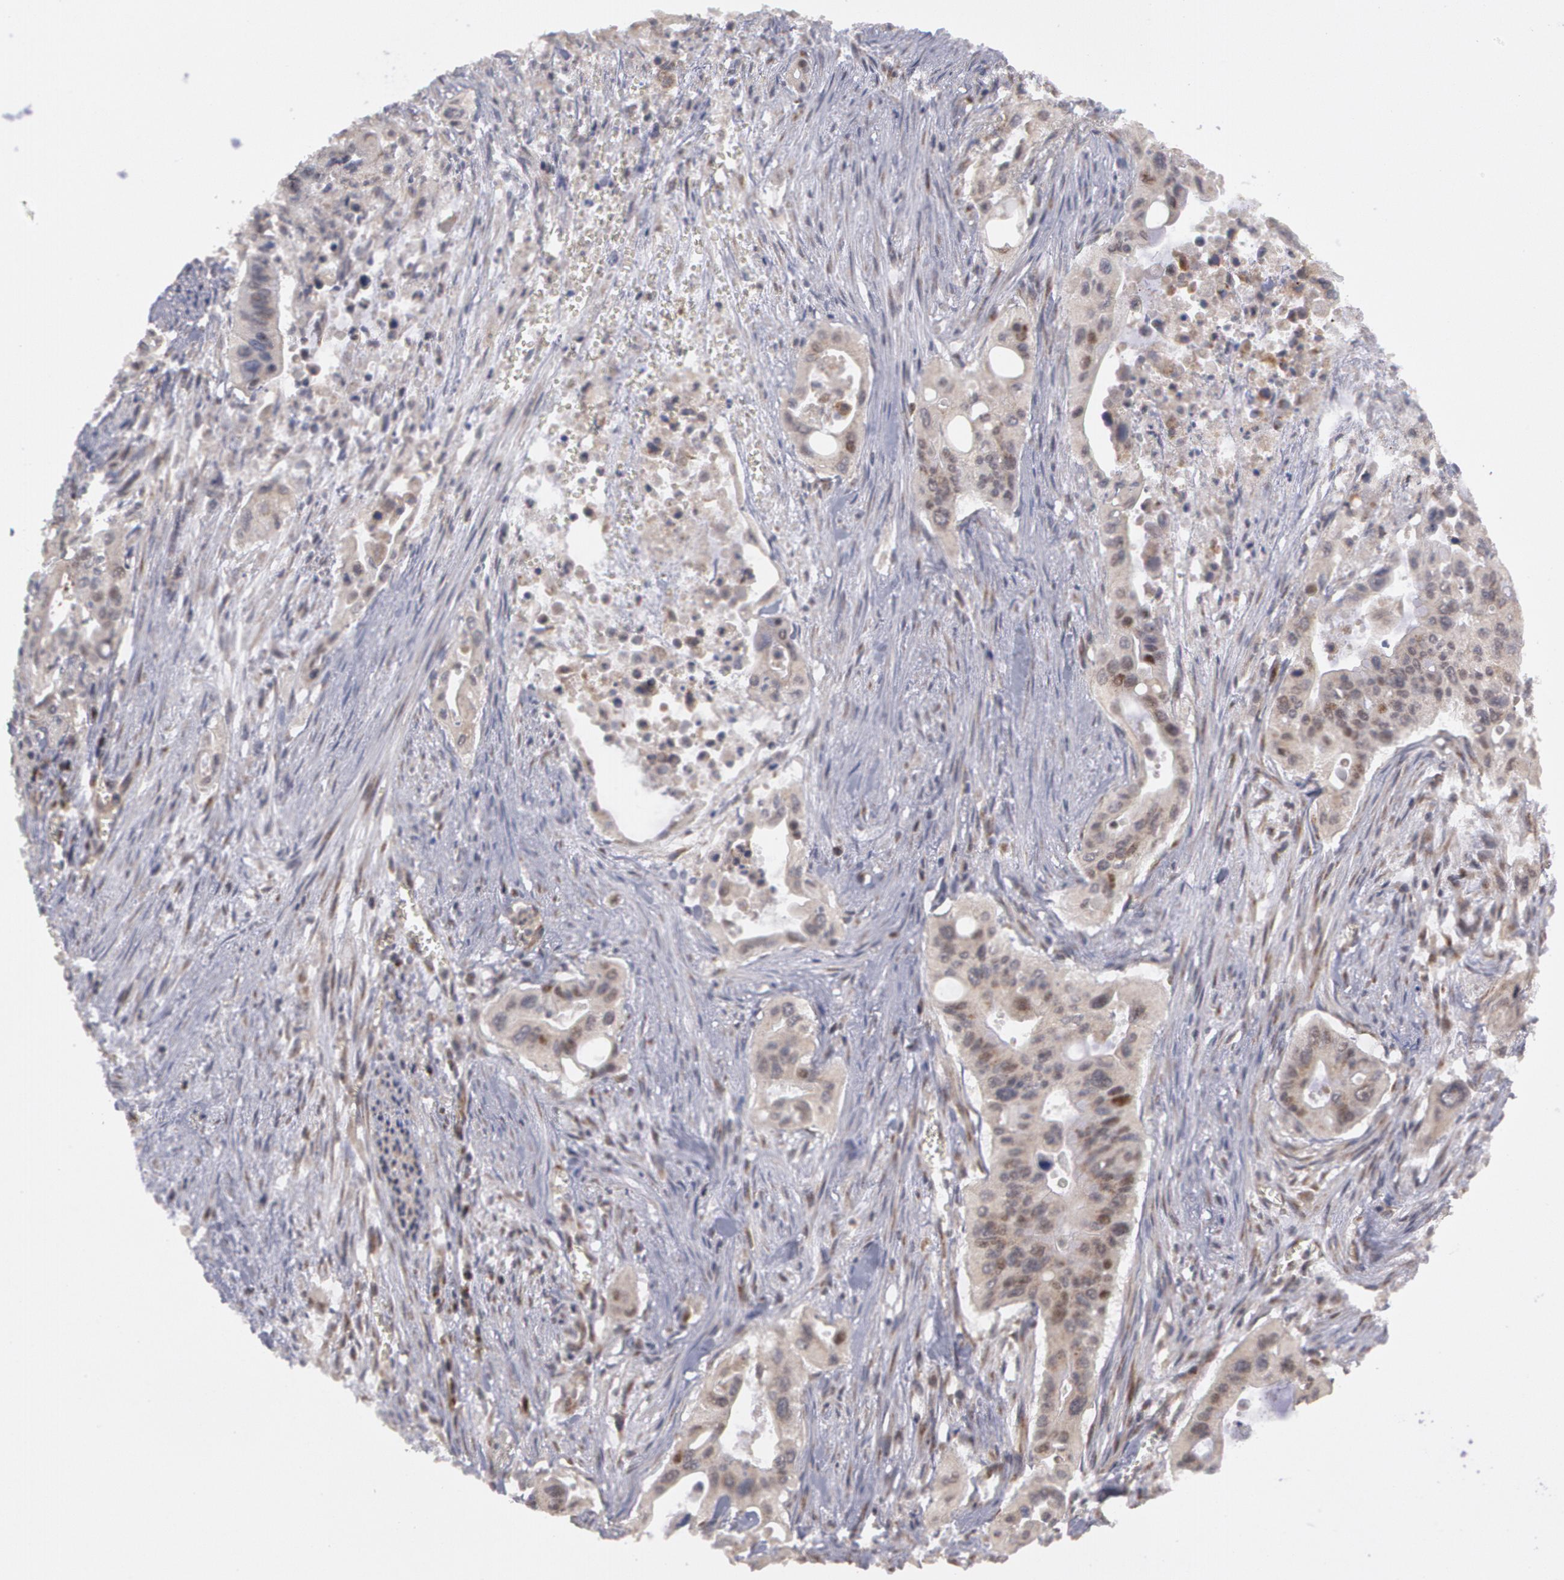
{"staining": {"intensity": "negative", "quantity": "none", "location": "none"}, "tissue": "pancreatic cancer", "cell_type": "Tumor cells", "image_type": "cancer", "snomed": [{"axis": "morphology", "description": "Adenocarcinoma, NOS"}, {"axis": "topography", "description": "Pancreas"}], "caption": "Immunohistochemistry of adenocarcinoma (pancreatic) displays no positivity in tumor cells.", "gene": "STX5", "patient": {"sex": "male", "age": 77}}